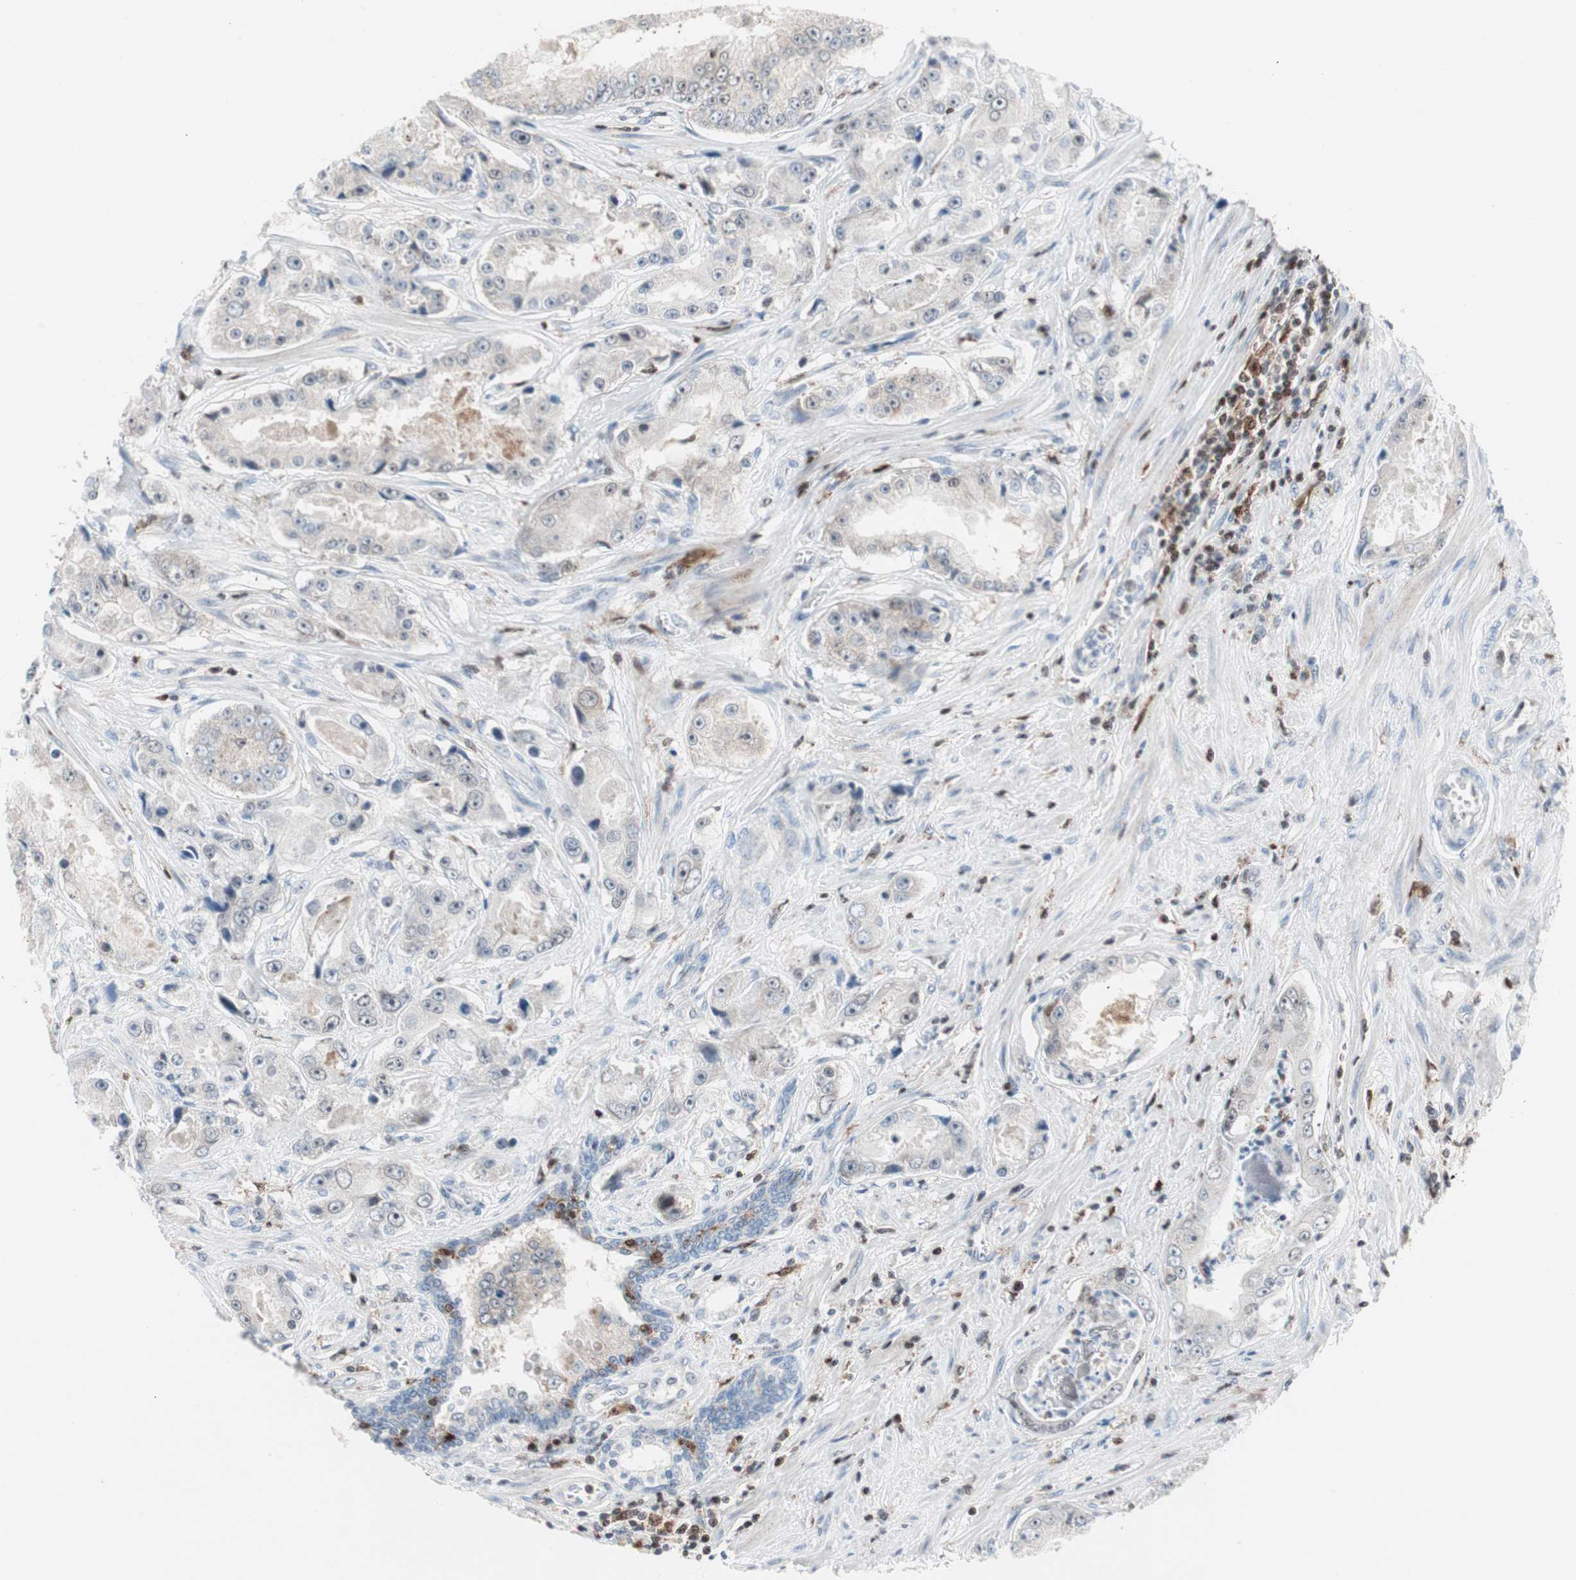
{"staining": {"intensity": "negative", "quantity": "none", "location": "none"}, "tissue": "prostate cancer", "cell_type": "Tumor cells", "image_type": "cancer", "snomed": [{"axis": "morphology", "description": "Adenocarcinoma, High grade"}, {"axis": "topography", "description": "Prostate"}], "caption": "The micrograph exhibits no significant expression in tumor cells of prostate cancer.", "gene": "RGS10", "patient": {"sex": "male", "age": 73}}